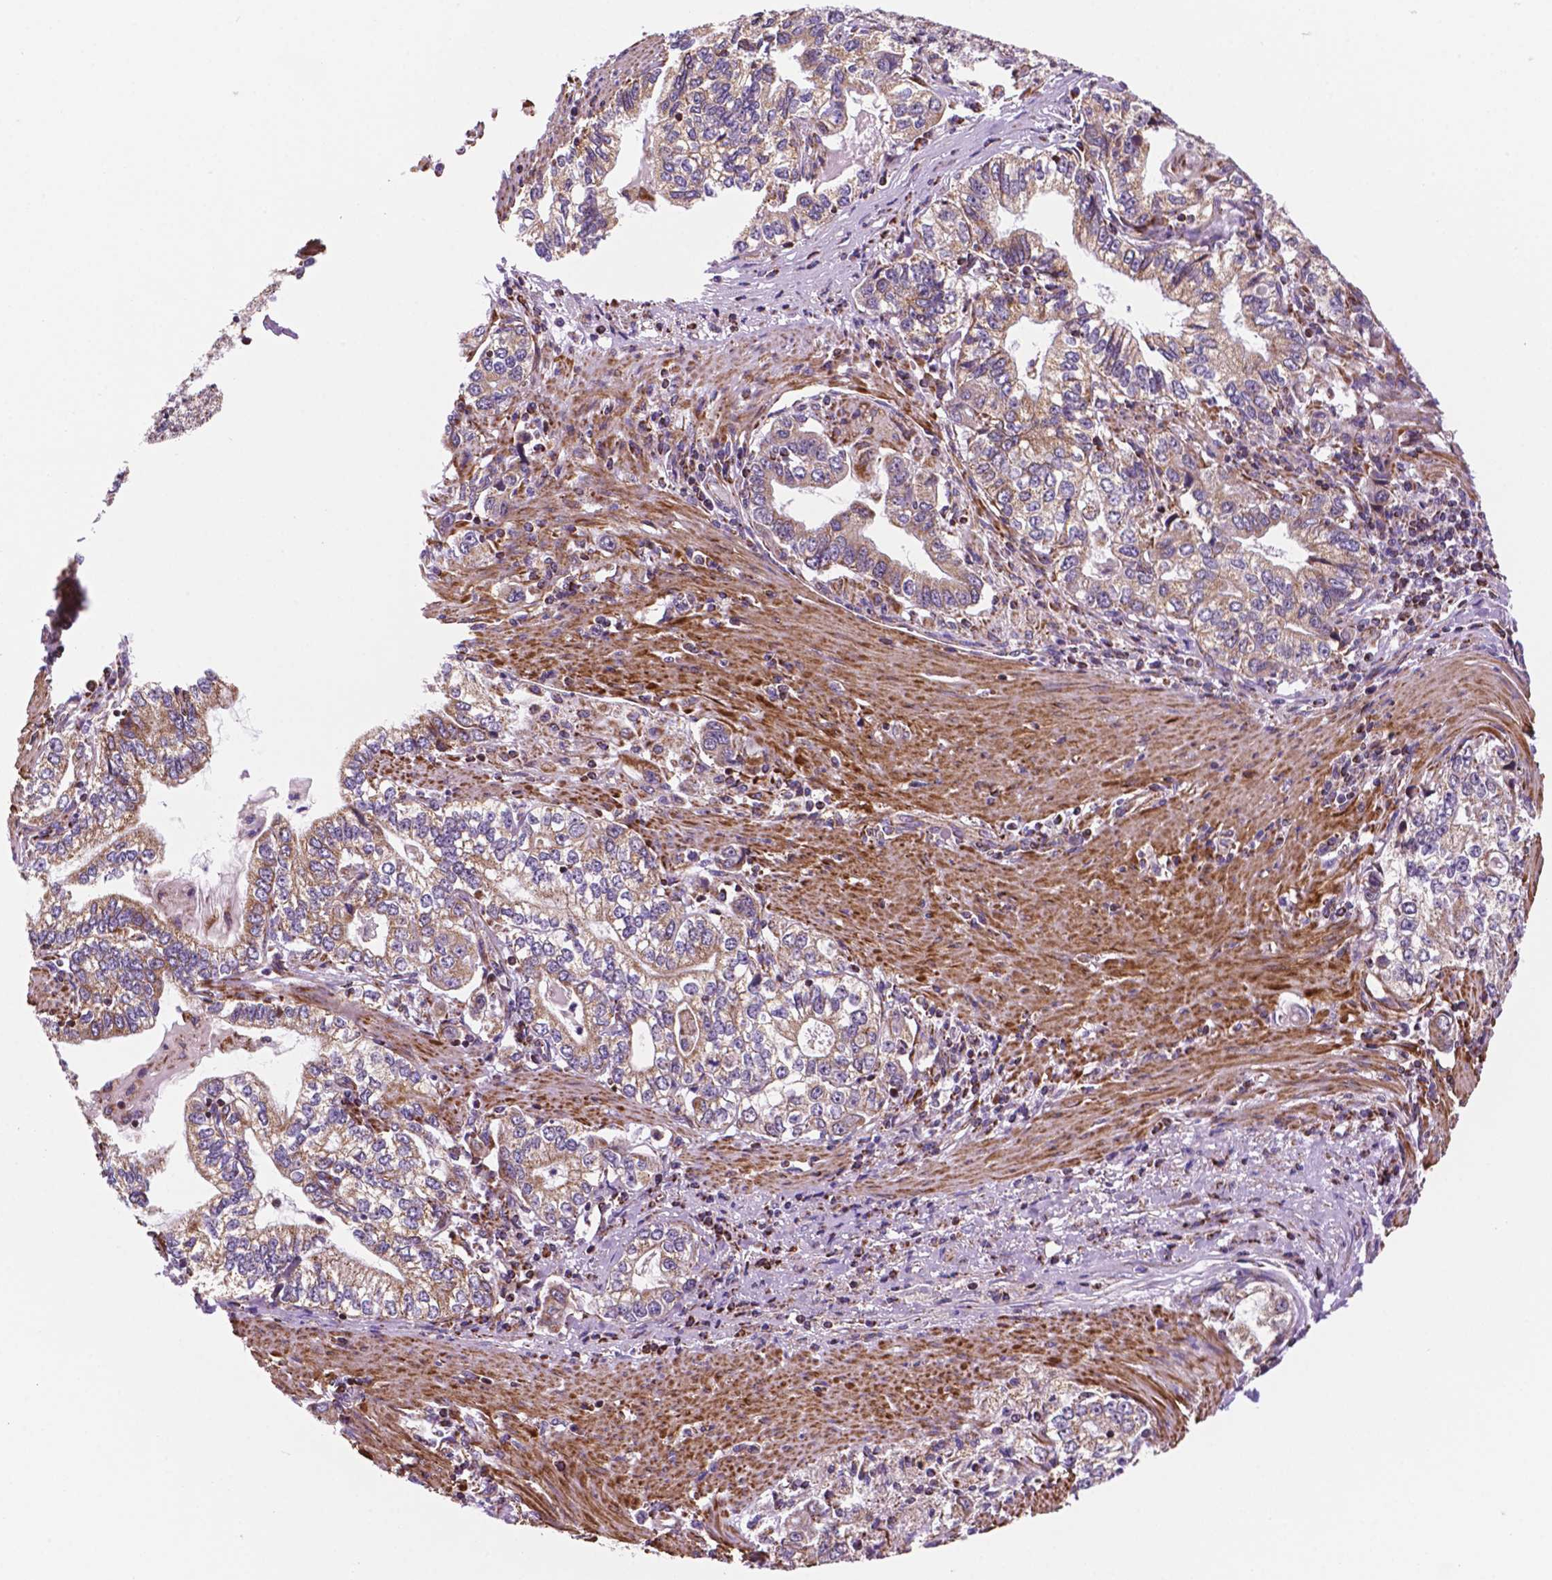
{"staining": {"intensity": "weak", "quantity": ">75%", "location": "cytoplasmic/membranous"}, "tissue": "stomach cancer", "cell_type": "Tumor cells", "image_type": "cancer", "snomed": [{"axis": "morphology", "description": "Adenocarcinoma, NOS"}, {"axis": "topography", "description": "Stomach, lower"}], "caption": "IHC staining of stomach cancer (adenocarcinoma), which displays low levels of weak cytoplasmic/membranous staining in about >75% of tumor cells indicating weak cytoplasmic/membranous protein positivity. The staining was performed using DAB (brown) for protein detection and nuclei were counterstained in hematoxylin (blue).", "gene": "GEMIN4", "patient": {"sex": "female", "age": 72}}